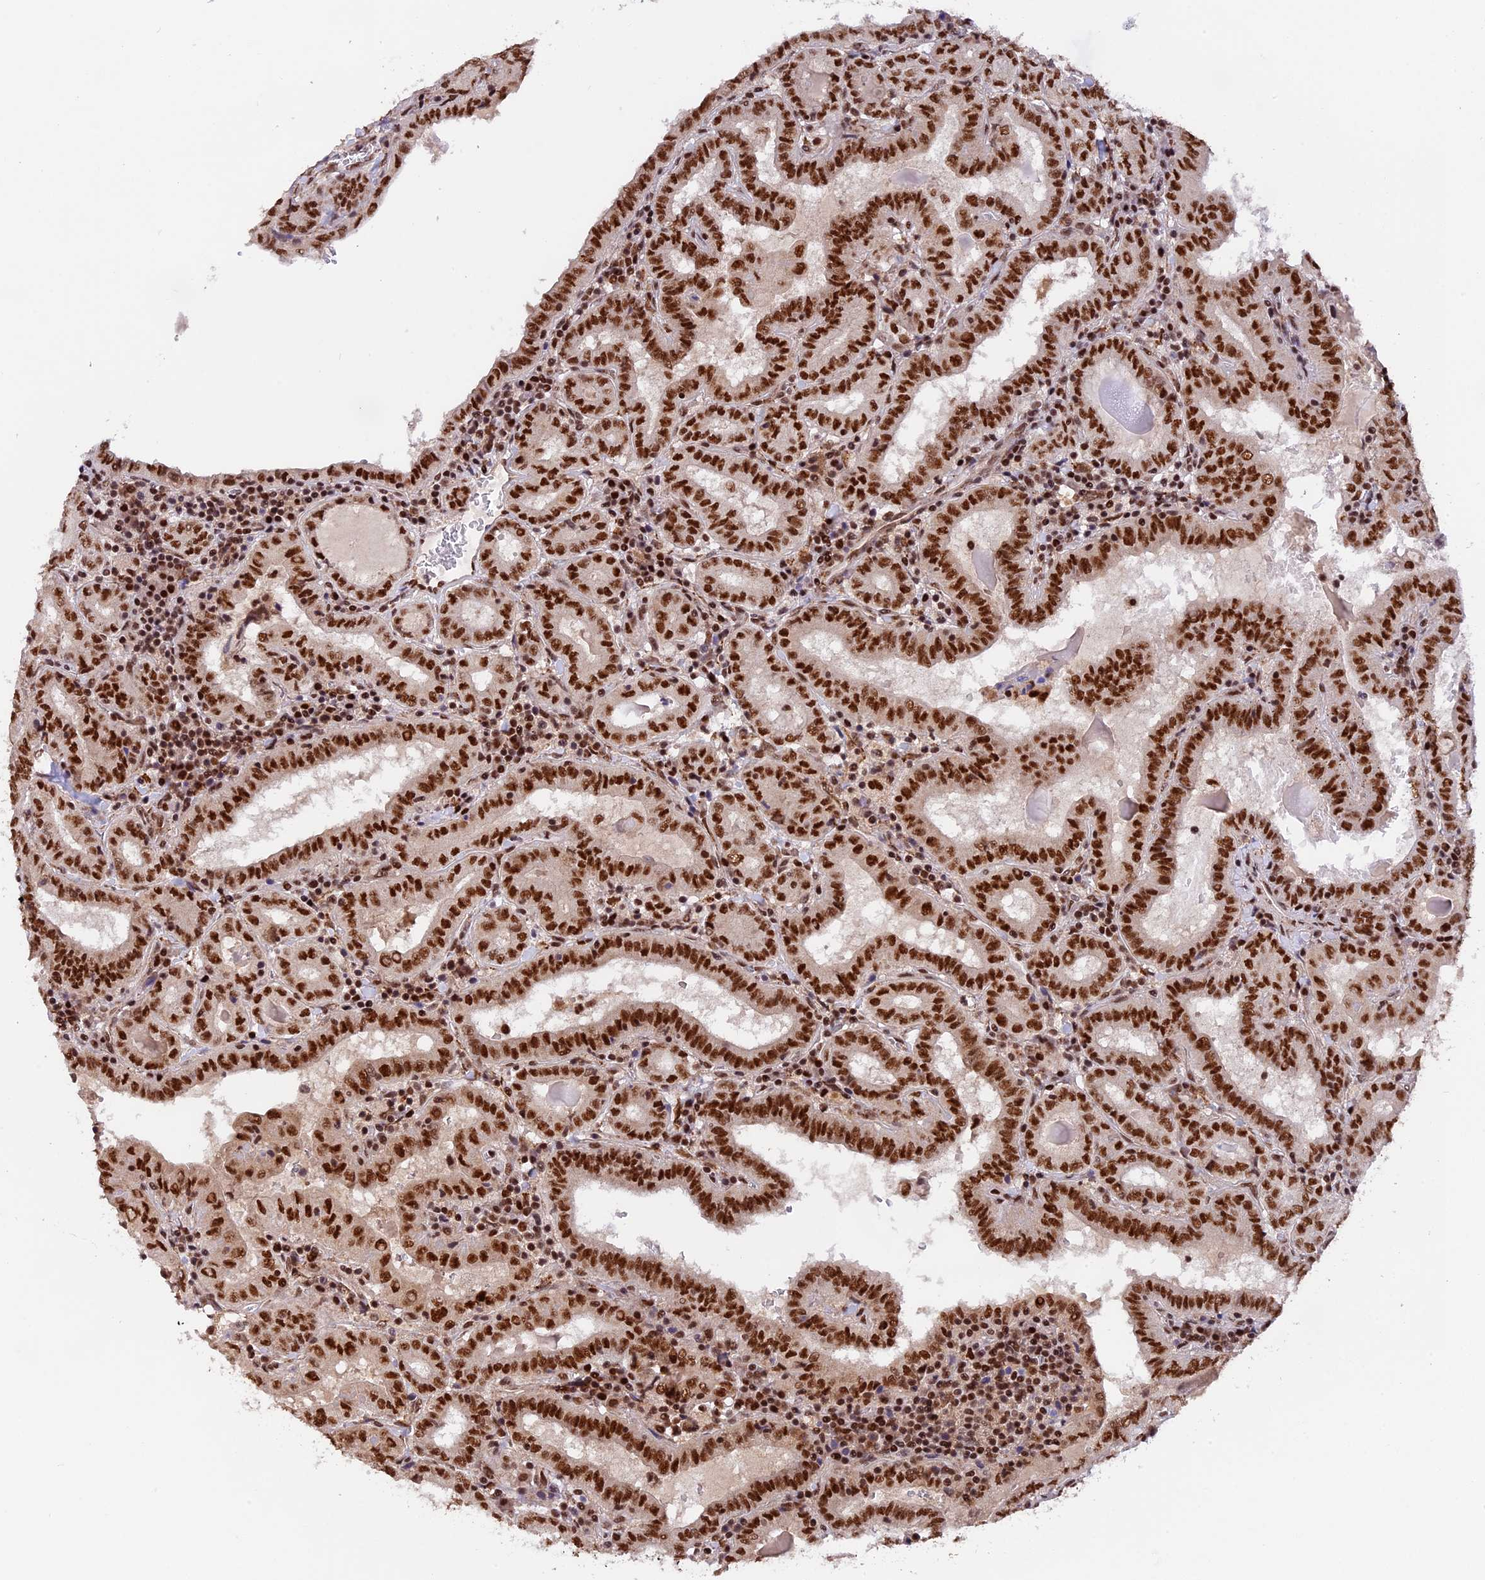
{"staining": {"intensity": "strong", "quantity": ">75%", "location": "nuclear"}, "tissue": "thyroid cancer", "cell_type": "Tumor cells", "image_type": "cancer", "snomed": [{"axis": "morphology", "description": "Papillary adenocarcinoma, NOS"}, {"axis": "topography", "description": "Thyroid gland"}], "caption": "A brown stain highlights strong nuclear staining of a protein in human papillary adenocarcinoma (thyroid) tumor cells.", "gene": "RAMAC", "patient": {"sex": "female", "age": 72}}